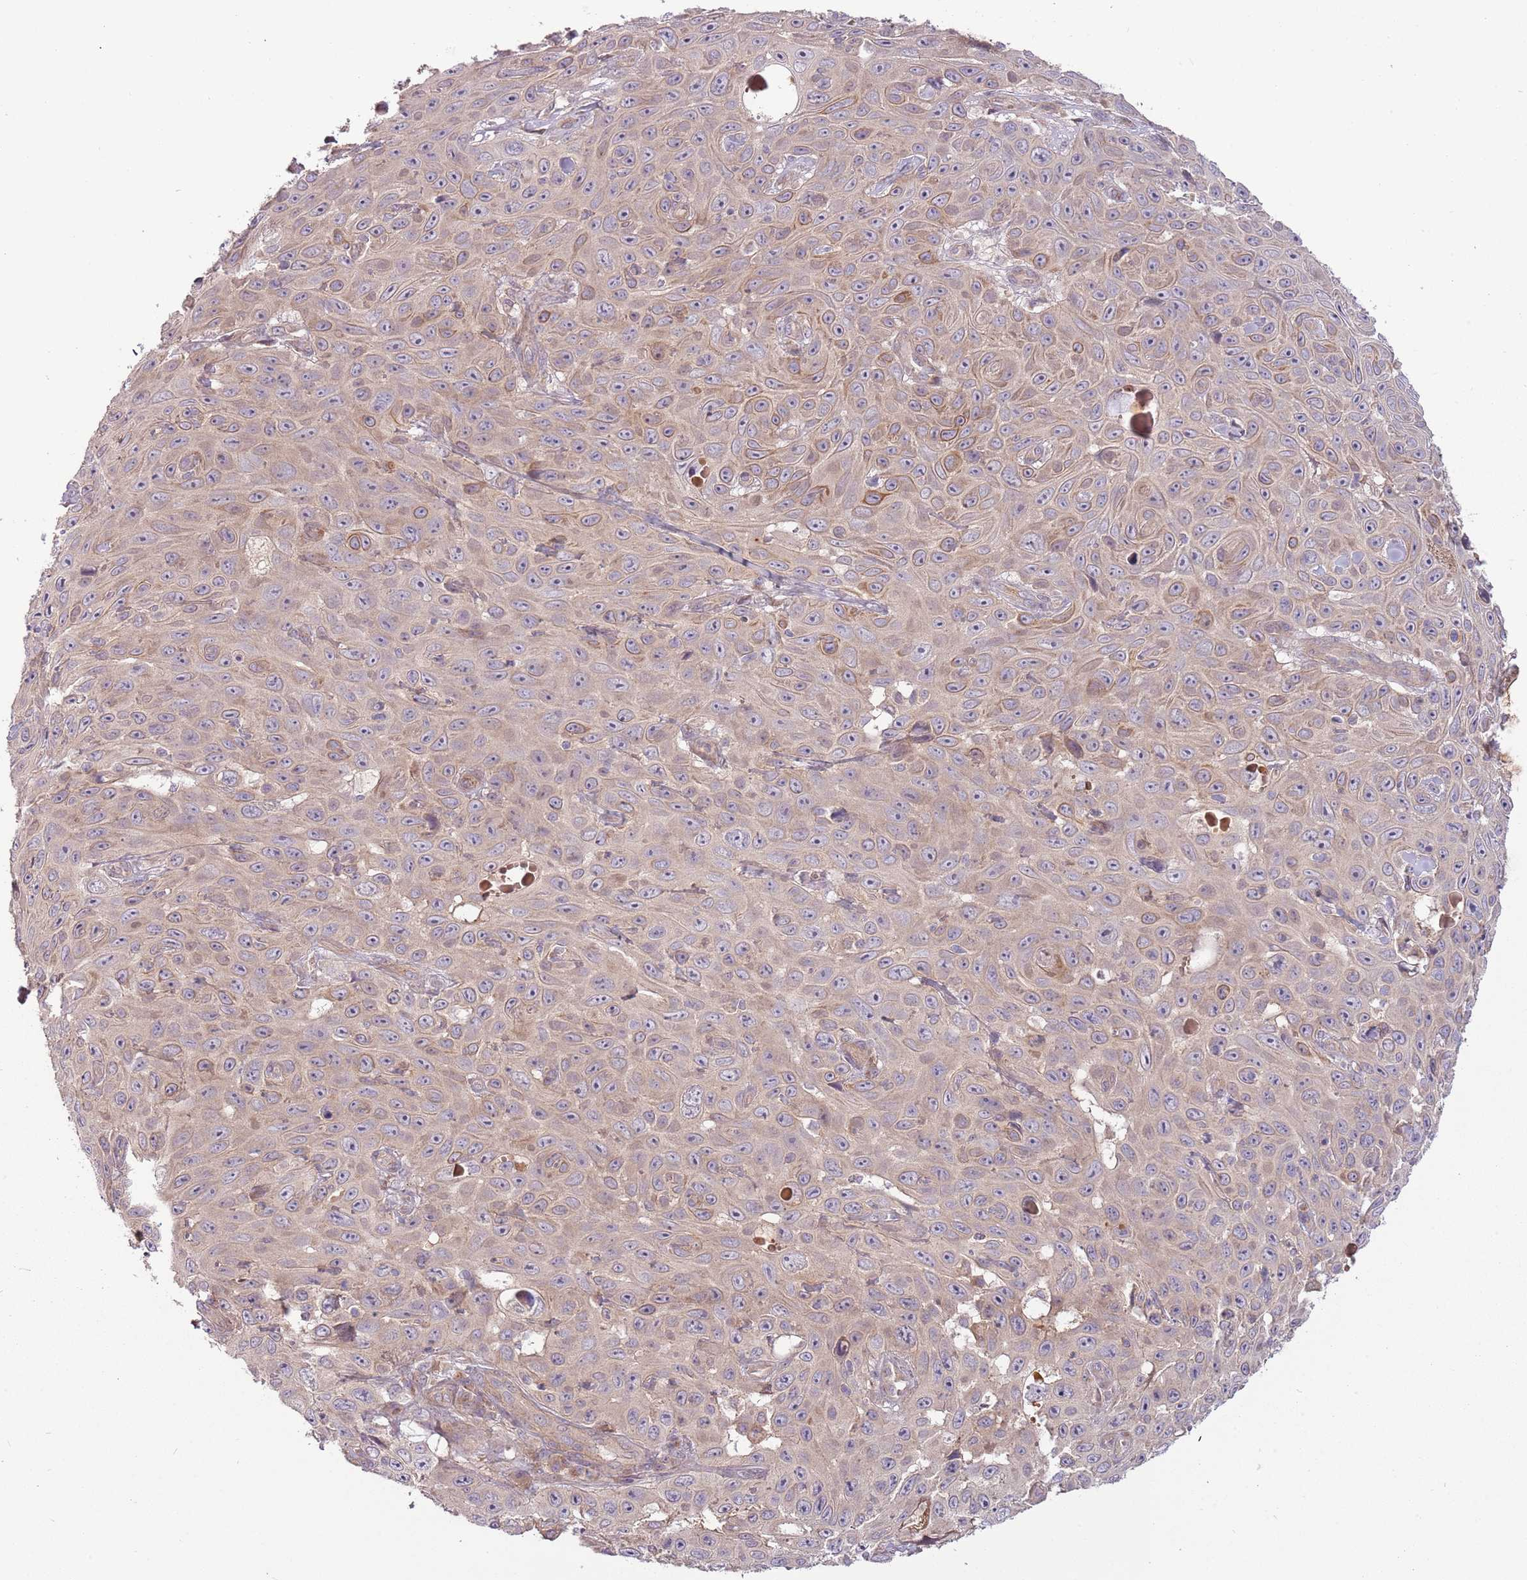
{"staining": {"intensity": "weak", "quantity": "25%-75%", "location": "cytoplasmic/membranous"}, "tissue": "skin cancer", "cell_type": "Tumor cells", "image_type": "cancer", "snomed": [{"axis": "morphology", "description": "Squamous cell carcinoma, NOS"}, {"axis": "topography", "description": "Skin"}], "caption": "Skin squamous cell carcinoma stained with DAB immunohistochemistry displays low levels of weak cytoplasmic/membranous staining in about 25%-75% of tumor cells.", "gene": "RNF128", "patient": {"sex": "male", "age": 82}}